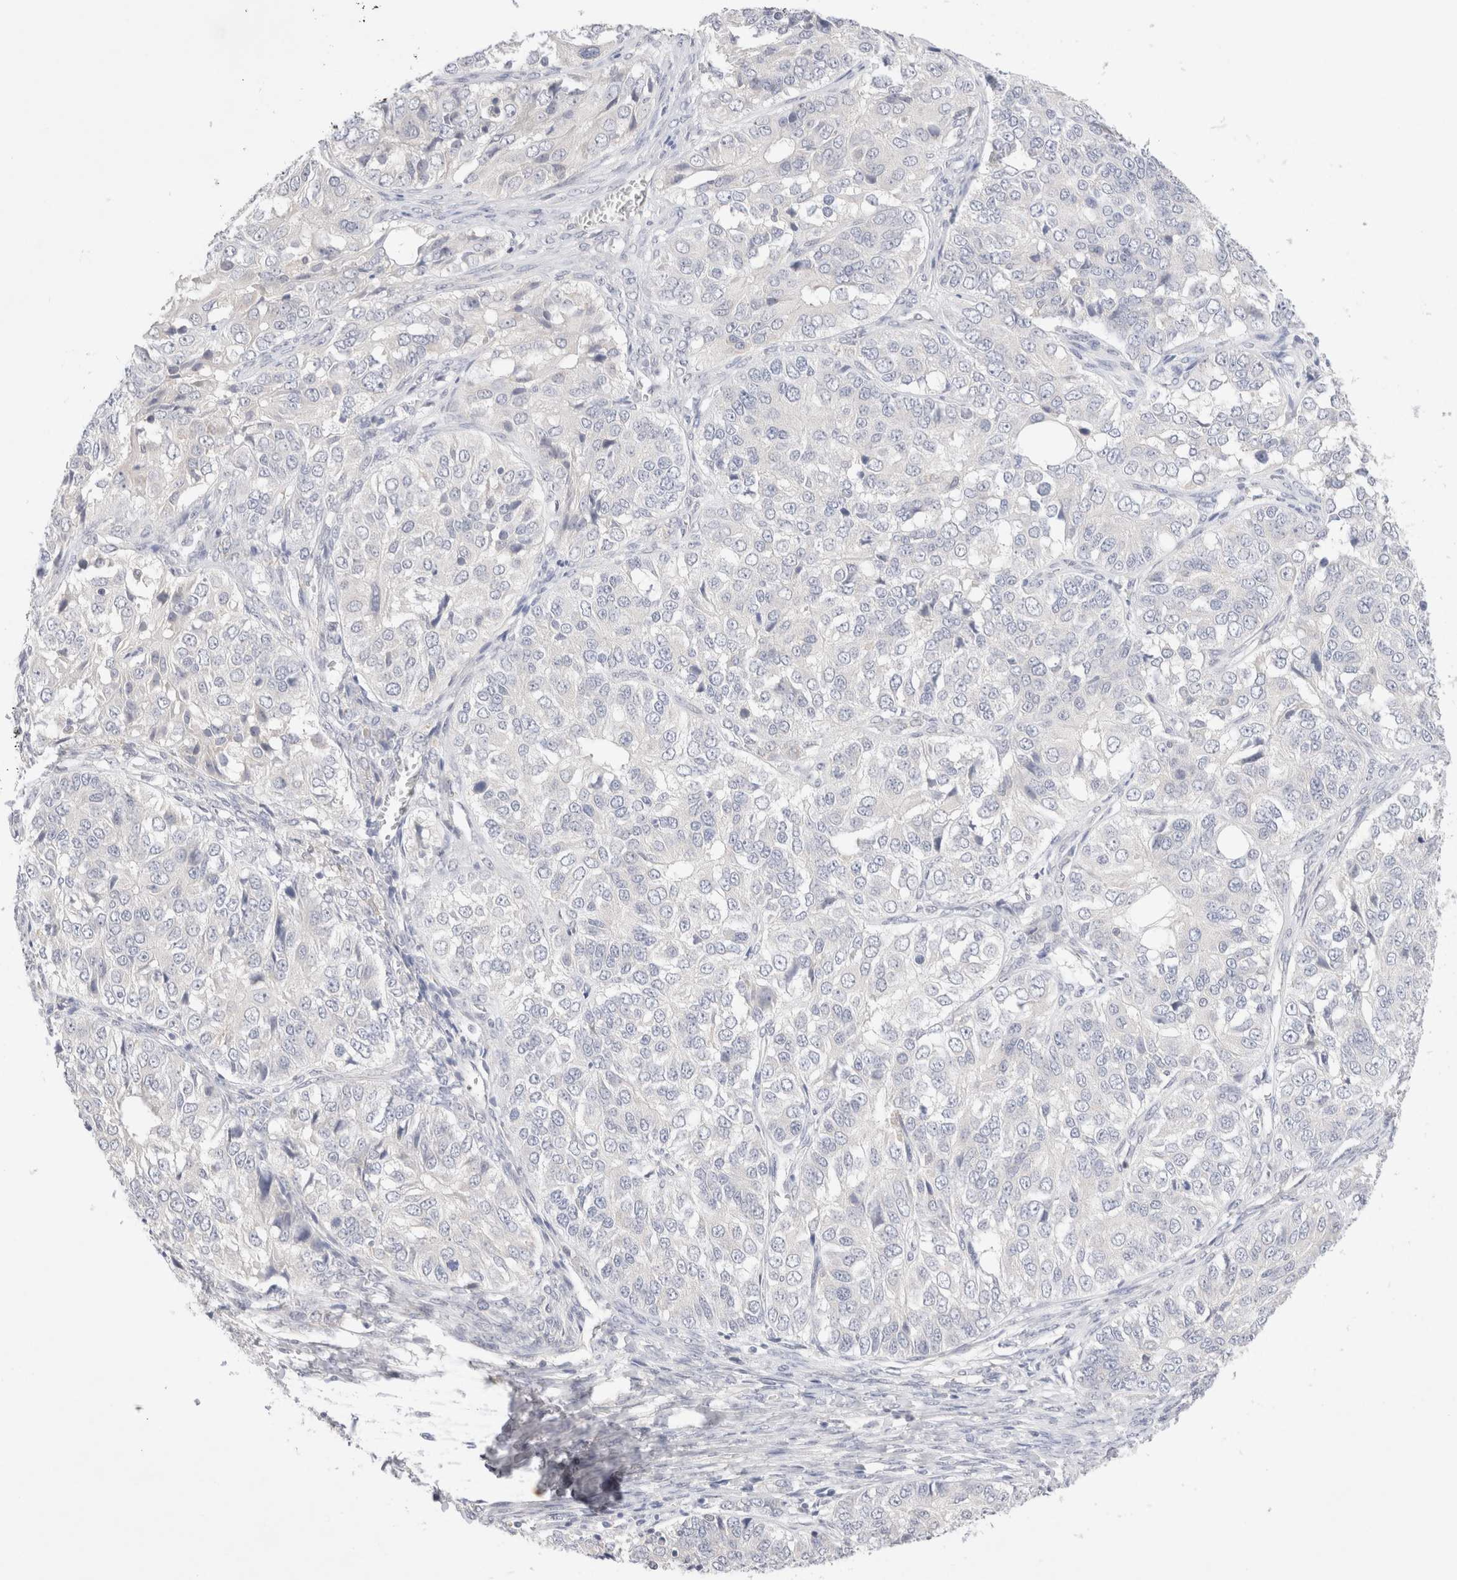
{"staining": {"intensity": "negative", "quantity": "none", "location": "none"}, "tissue": "ovarian cancer", "cell_type": "Tumor cells", "image_type": "cancer", "snomed": [{"axis": "morphology", "description": "Carcinoma, endometroid"}, {"axis": "topography", "description": "Ovary"}], "caption": "Ovarian endometroid carcinoma stained for a protein using immunohistochemistry (IHC) reveals no expression tumor cells.", "gene": "SPATA20", "patient": {"sex": "female", "age": 51}}